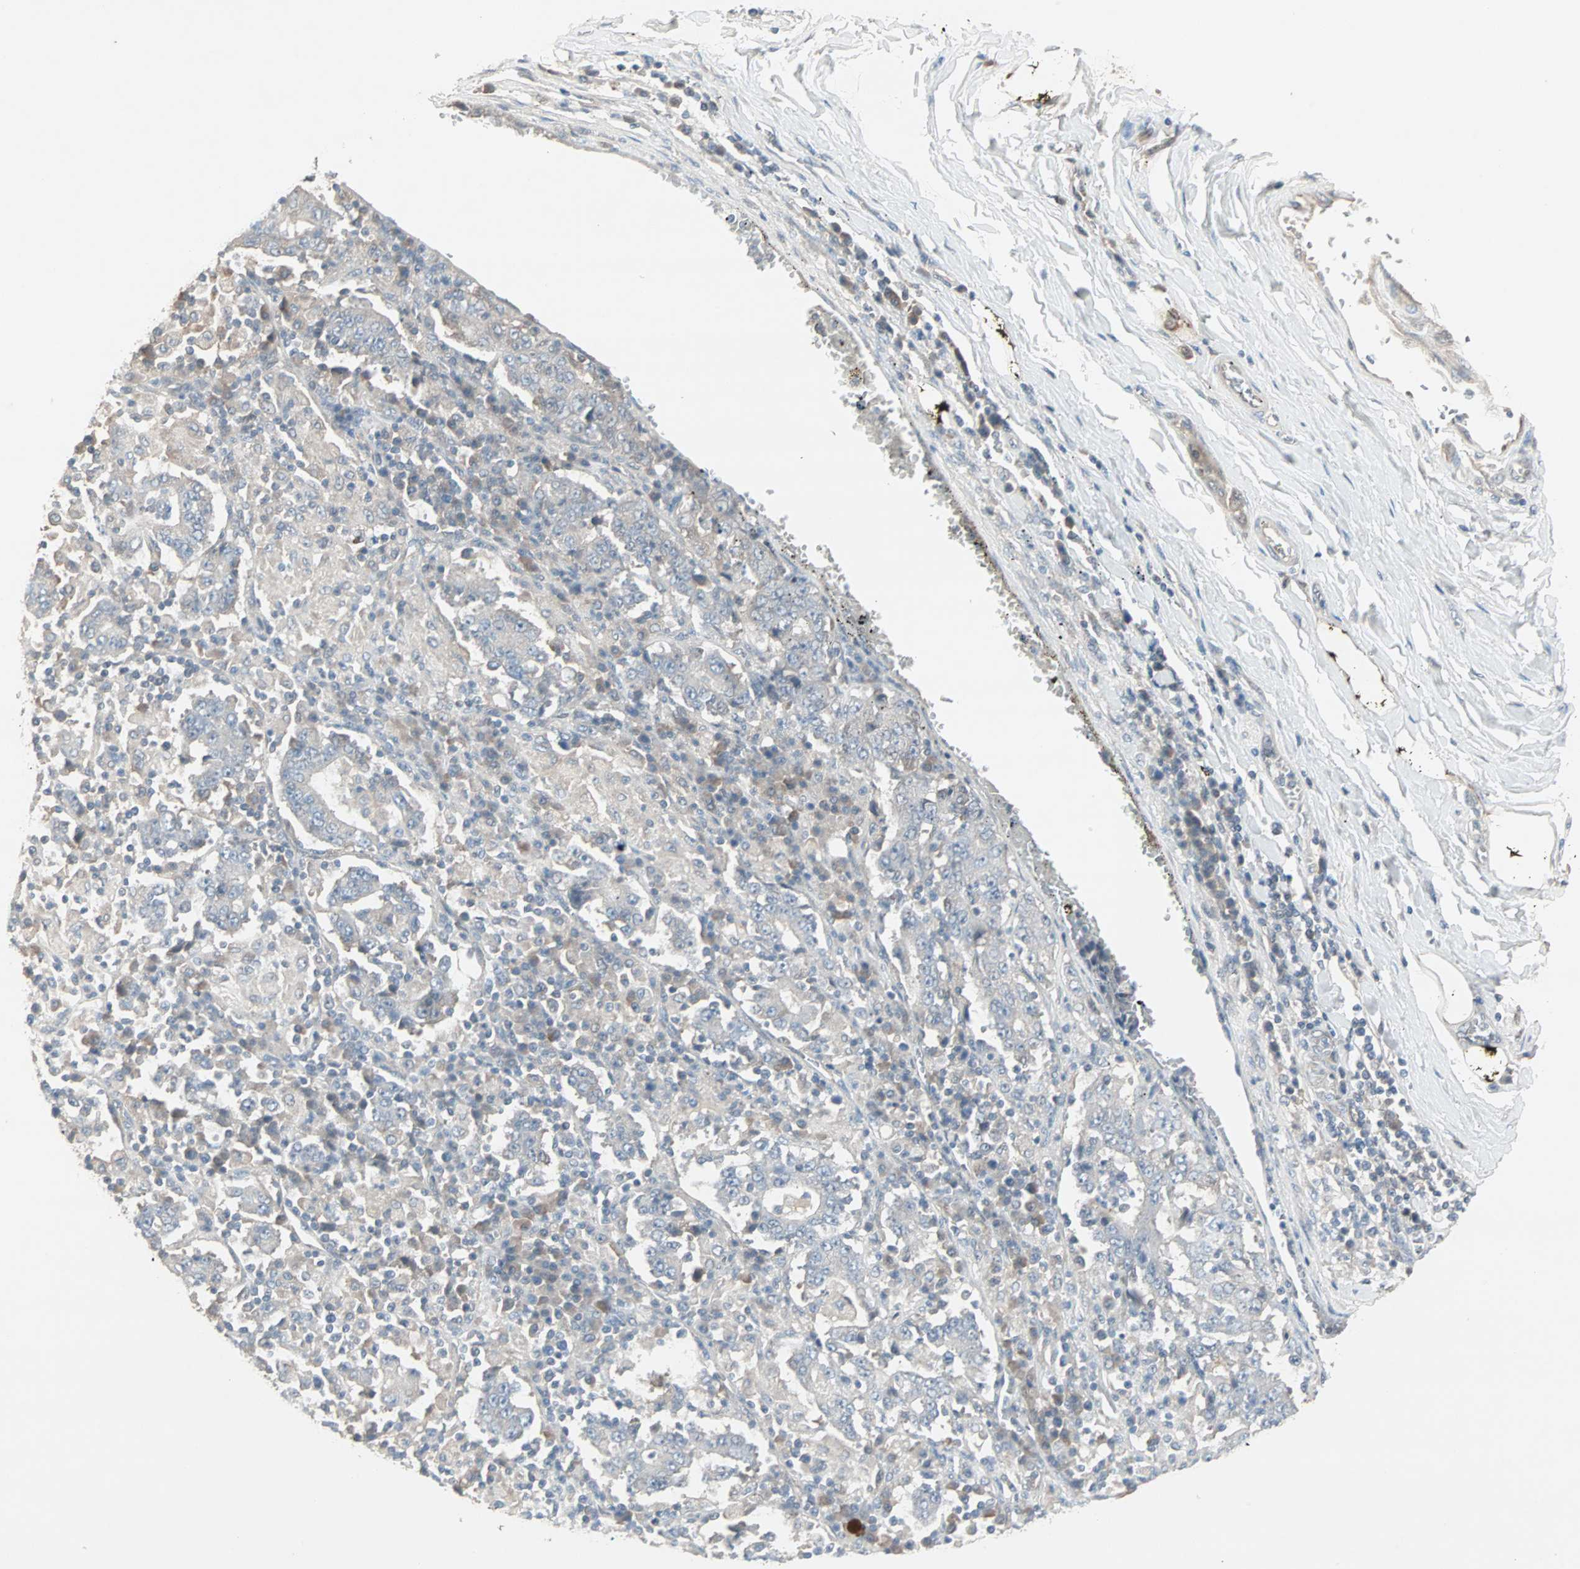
{"staining": {"intensity": "negative", "quantity": "none", "location": "none"}, "tissue": "stomach cancer", "cell_type": "Tumor cells", "image_type": "cancer", "snomed": [{"axis": "morphology", "description": "Normal tissue, NOS"}, {"axis": "morphology", "description": "Adenocarcinoma, NOS"}, {"axis": "topography", "description": "Stomach, upper"}, {"axis": "topography", "description": "Stomach"}], "caption": "Human stomach cancer stained for a protein using IHC reveals no staining in tumor cells.", "gene": "JMJD7-PLA2G4B", "patient": {"sex": "male", "age": 59}}